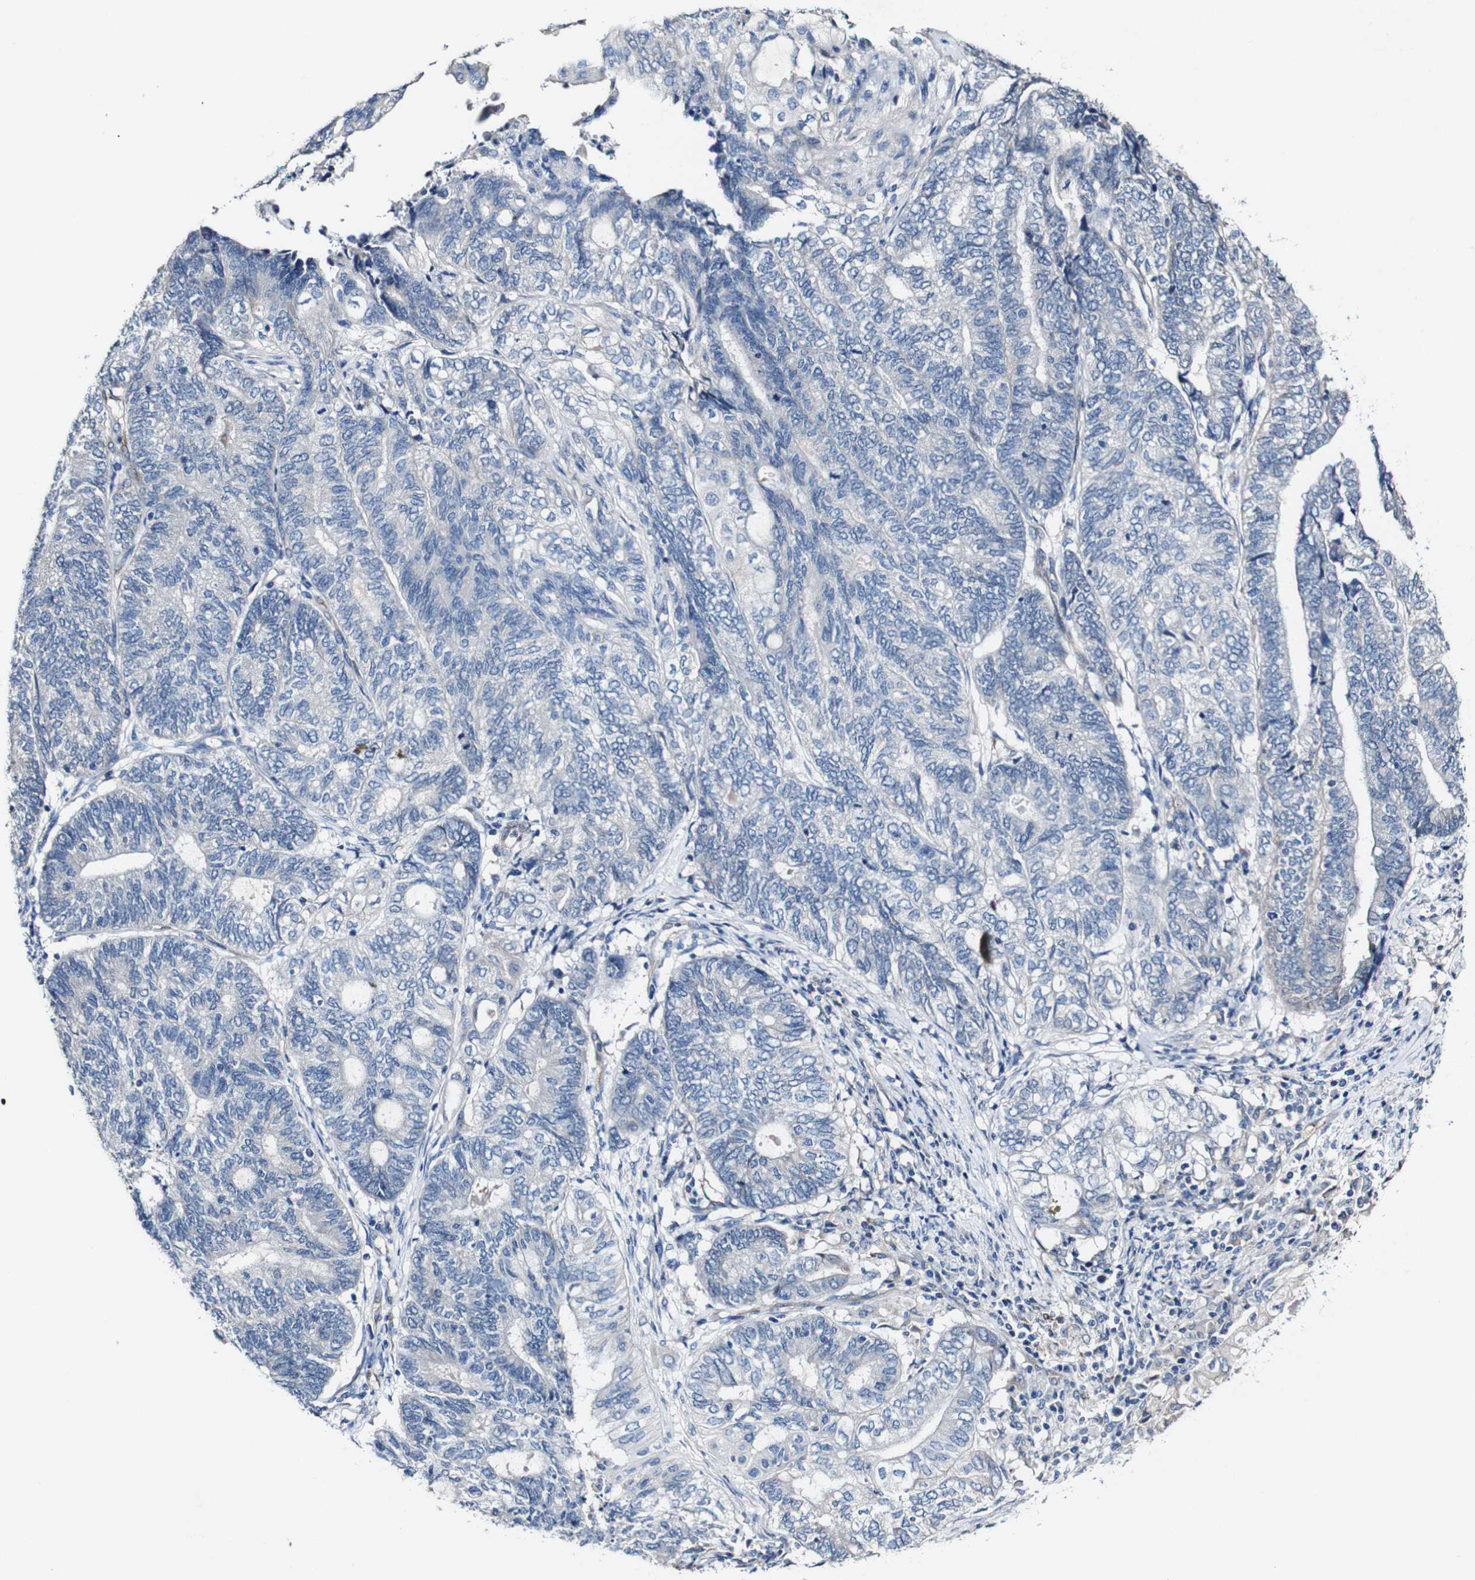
{"staining": {"intensity": "negative", "quantity": "none", "location": "none"}, "tissue": "endometrial cancer", "cell_type": "Tumor cells", "image_type": "cancer", "snomed": [{"axis": "morphology", "description": "Adenocarcinoma, NOS"}, {"axis": "topography", "description": "Uterus"}, {"axis": "topography", "description": "Endometrium"}], "caption": "High power microscopy image of an immunohistochemistry (IHC) histopathology image of endometrial adenocarcinoma, revealing no significant expression in tumor cells.", "gene": "GRAMD1A", "patient": {"sex": "female", "age": 70}}